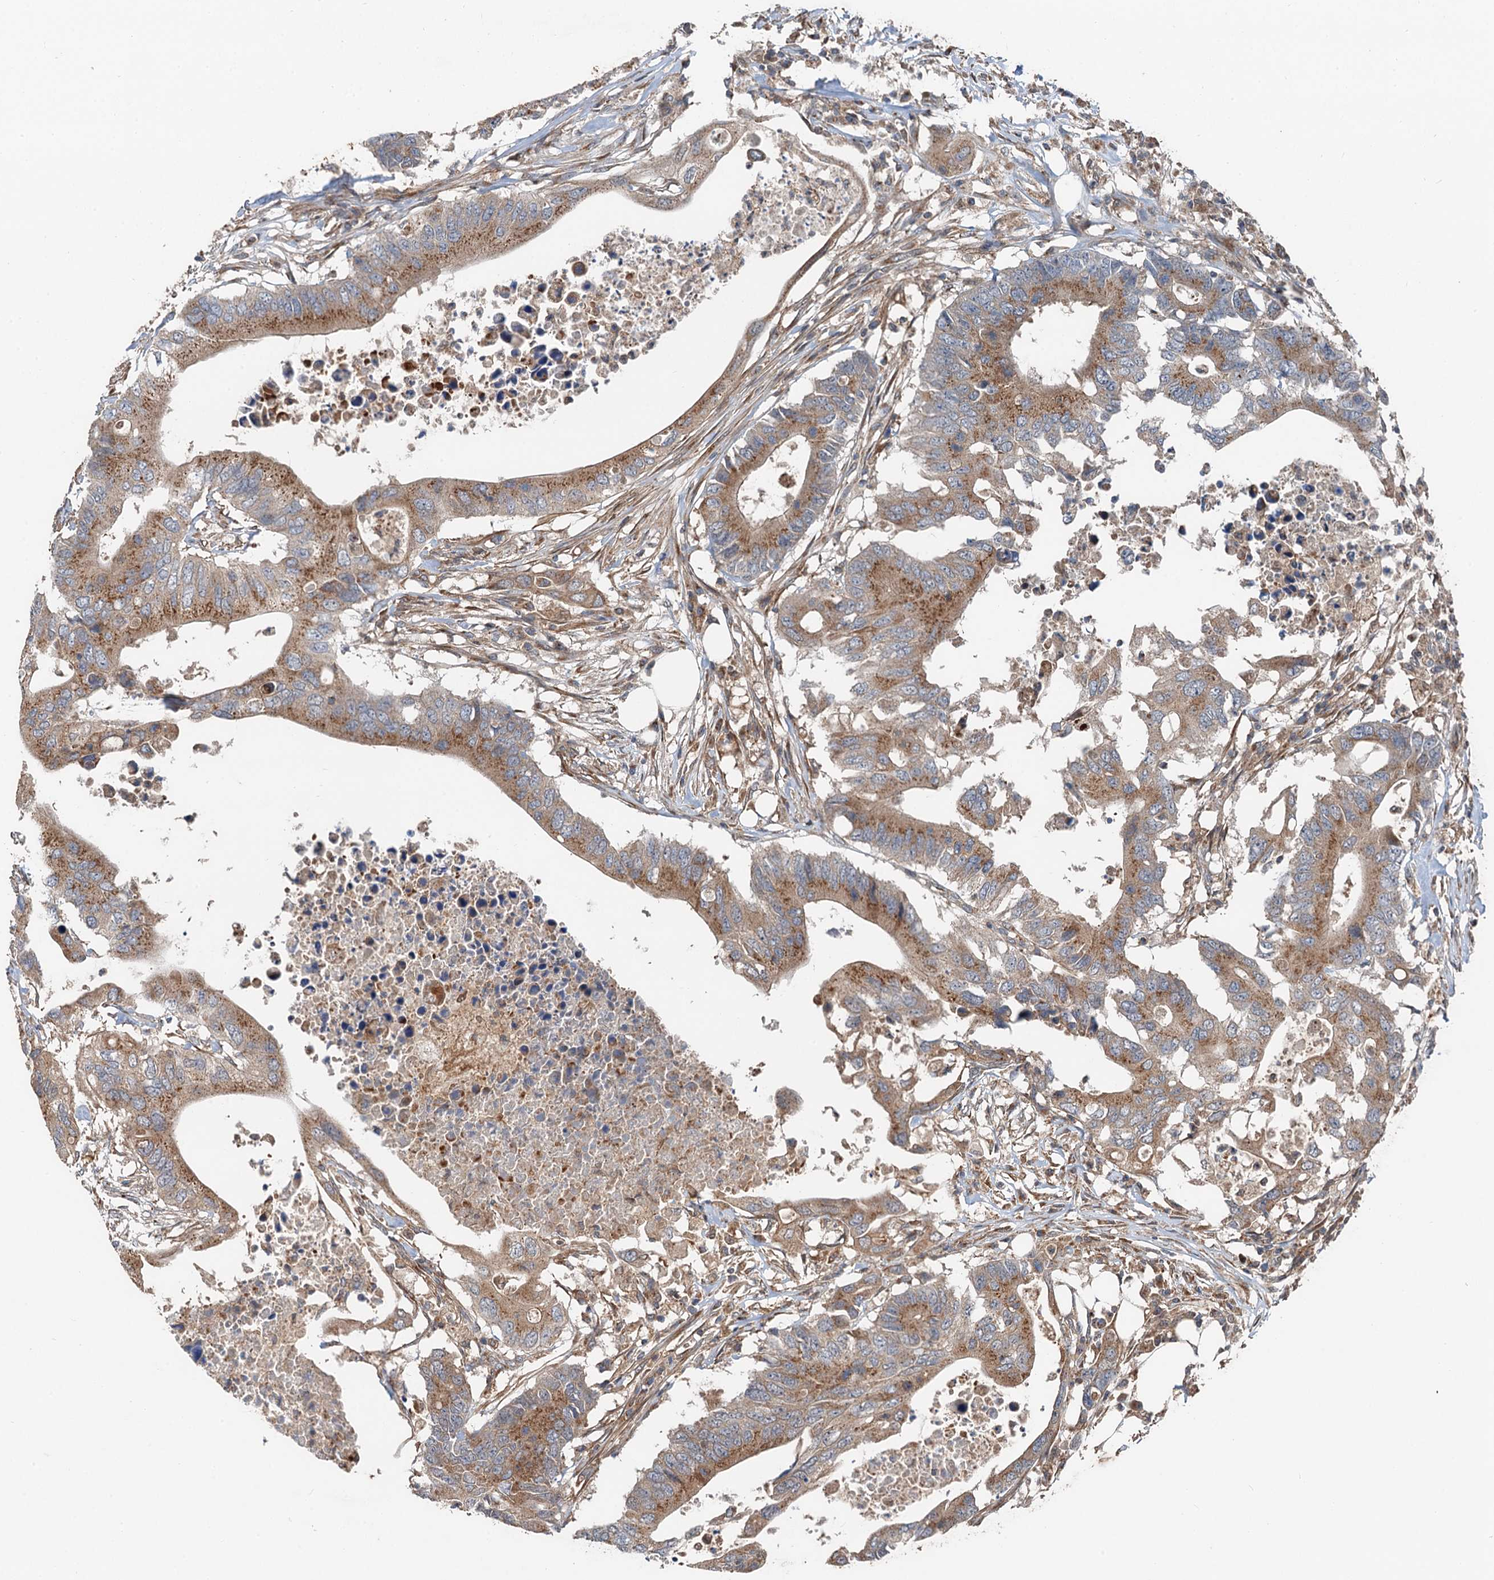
{"staining": {"intensity": "moderate", "quantity": ">75%", "location": "cytoplasmic/membranous"}, "tissue": "colorectal cancer", "cell_type": "Tumor cells", "image_type": "cancer", "snomed": [{"axis": "morphology", "description": "Adenocarcinoma, NOS"}, {"axis": "topography", "description": "Colon"}], "caption": "Protein staining of colorectal cancer tissue displays moderate cytoplasmic/membranous expression in approximately >75% of tumor cells.", "gene": "ANKRD26", "patient": {"sex": "male", "age": 71}}